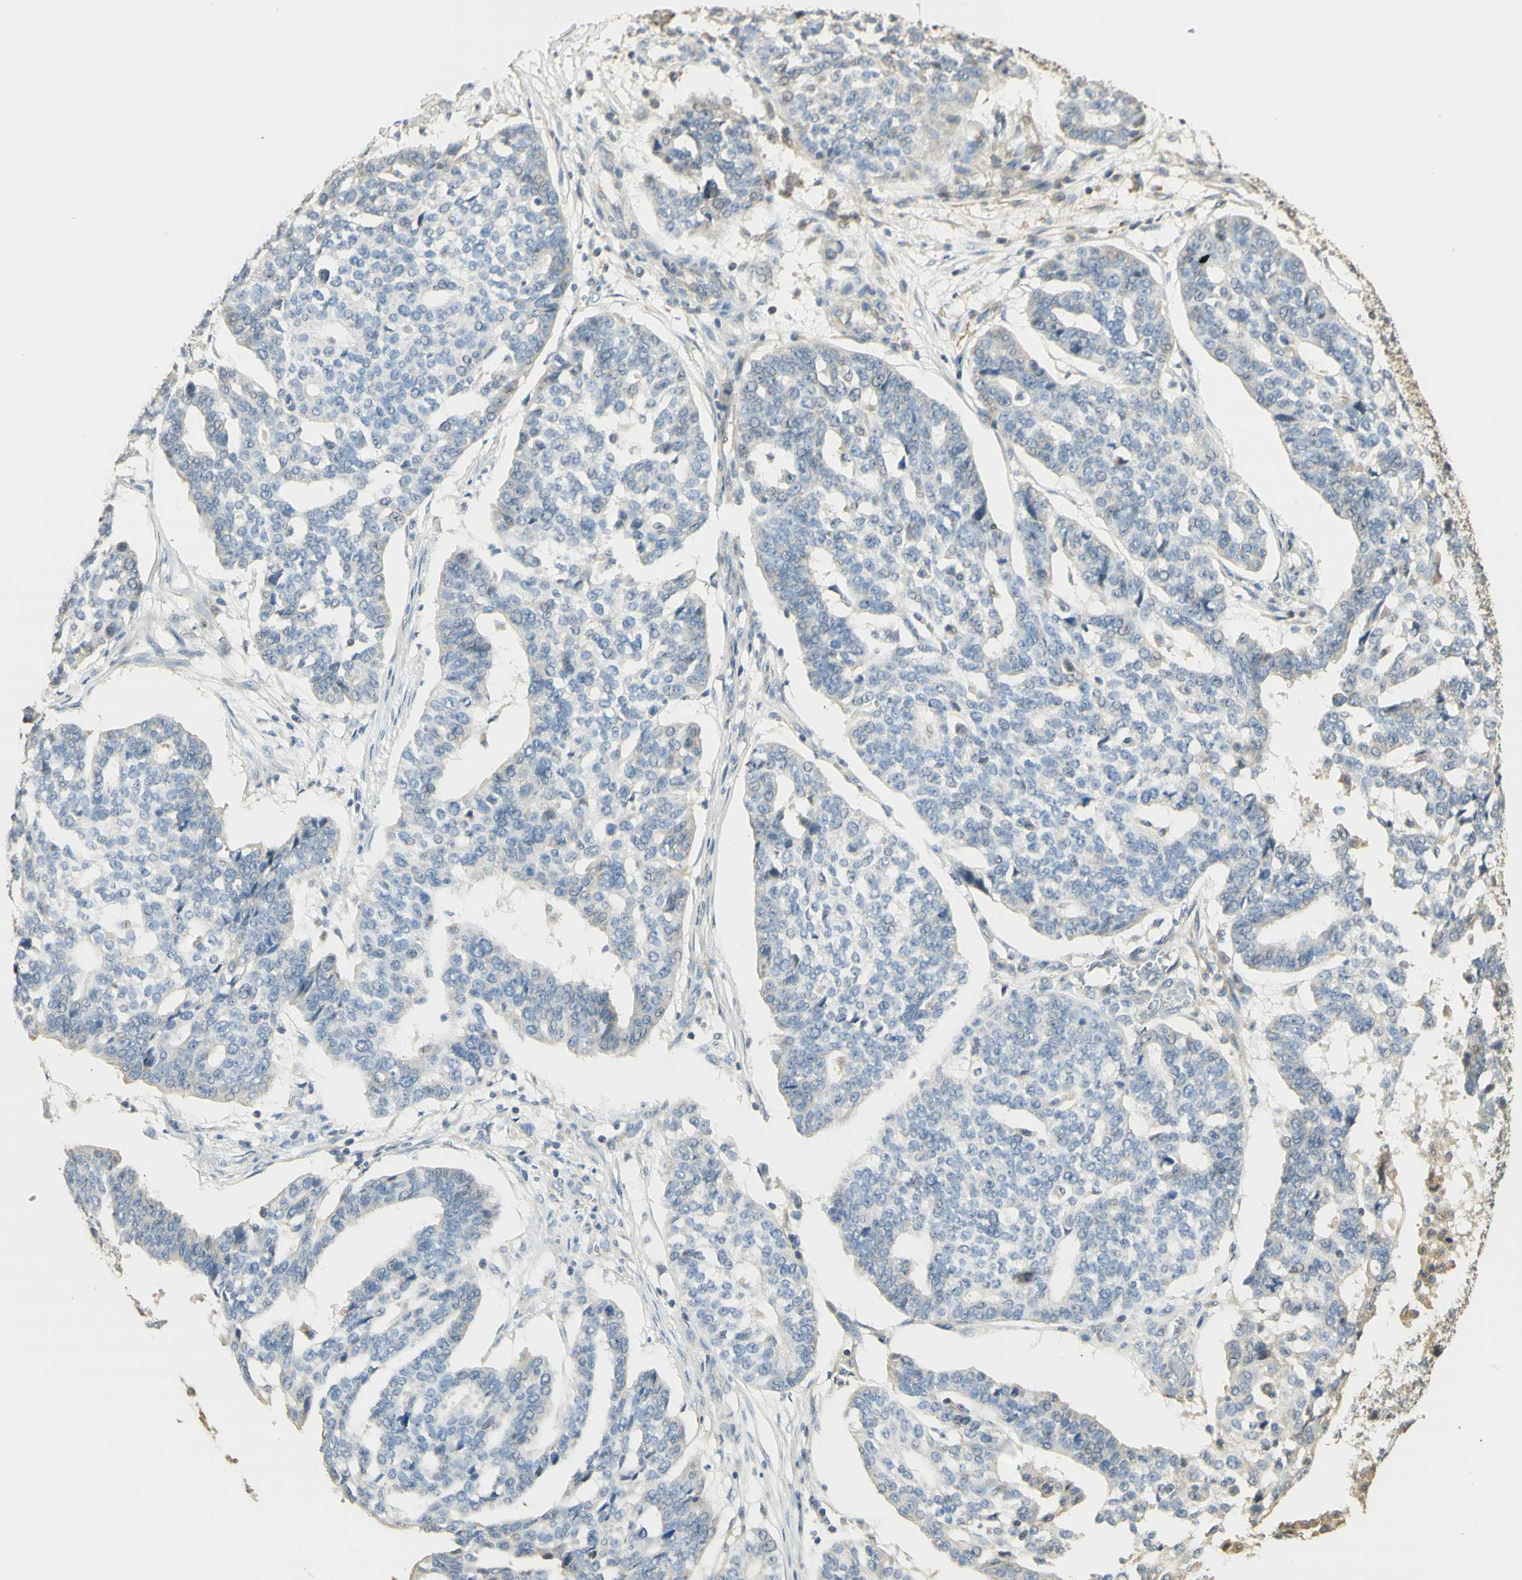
{"staining": {"intensity": "negative", "quantity": "none", "location": "none"}, "tissue": "ovarian cancer", "cell_type": "Tumor cells", "image_type": "cancer", "snomed": [{"axis": "morphology", "description": "Cystadenocarcinoma, serous, NOS"}, {"axis": "topography", "description": "Ovary"}], "caption": "DAB (3,3'-diaminobenzidine) immunohistochemical staining of human ovarian cancer (serous cystadenocarcinoma) reveals no significant positivity in tumor cells.", "gene": "AGER", "patient": {"sex": "female", "age": 59}}